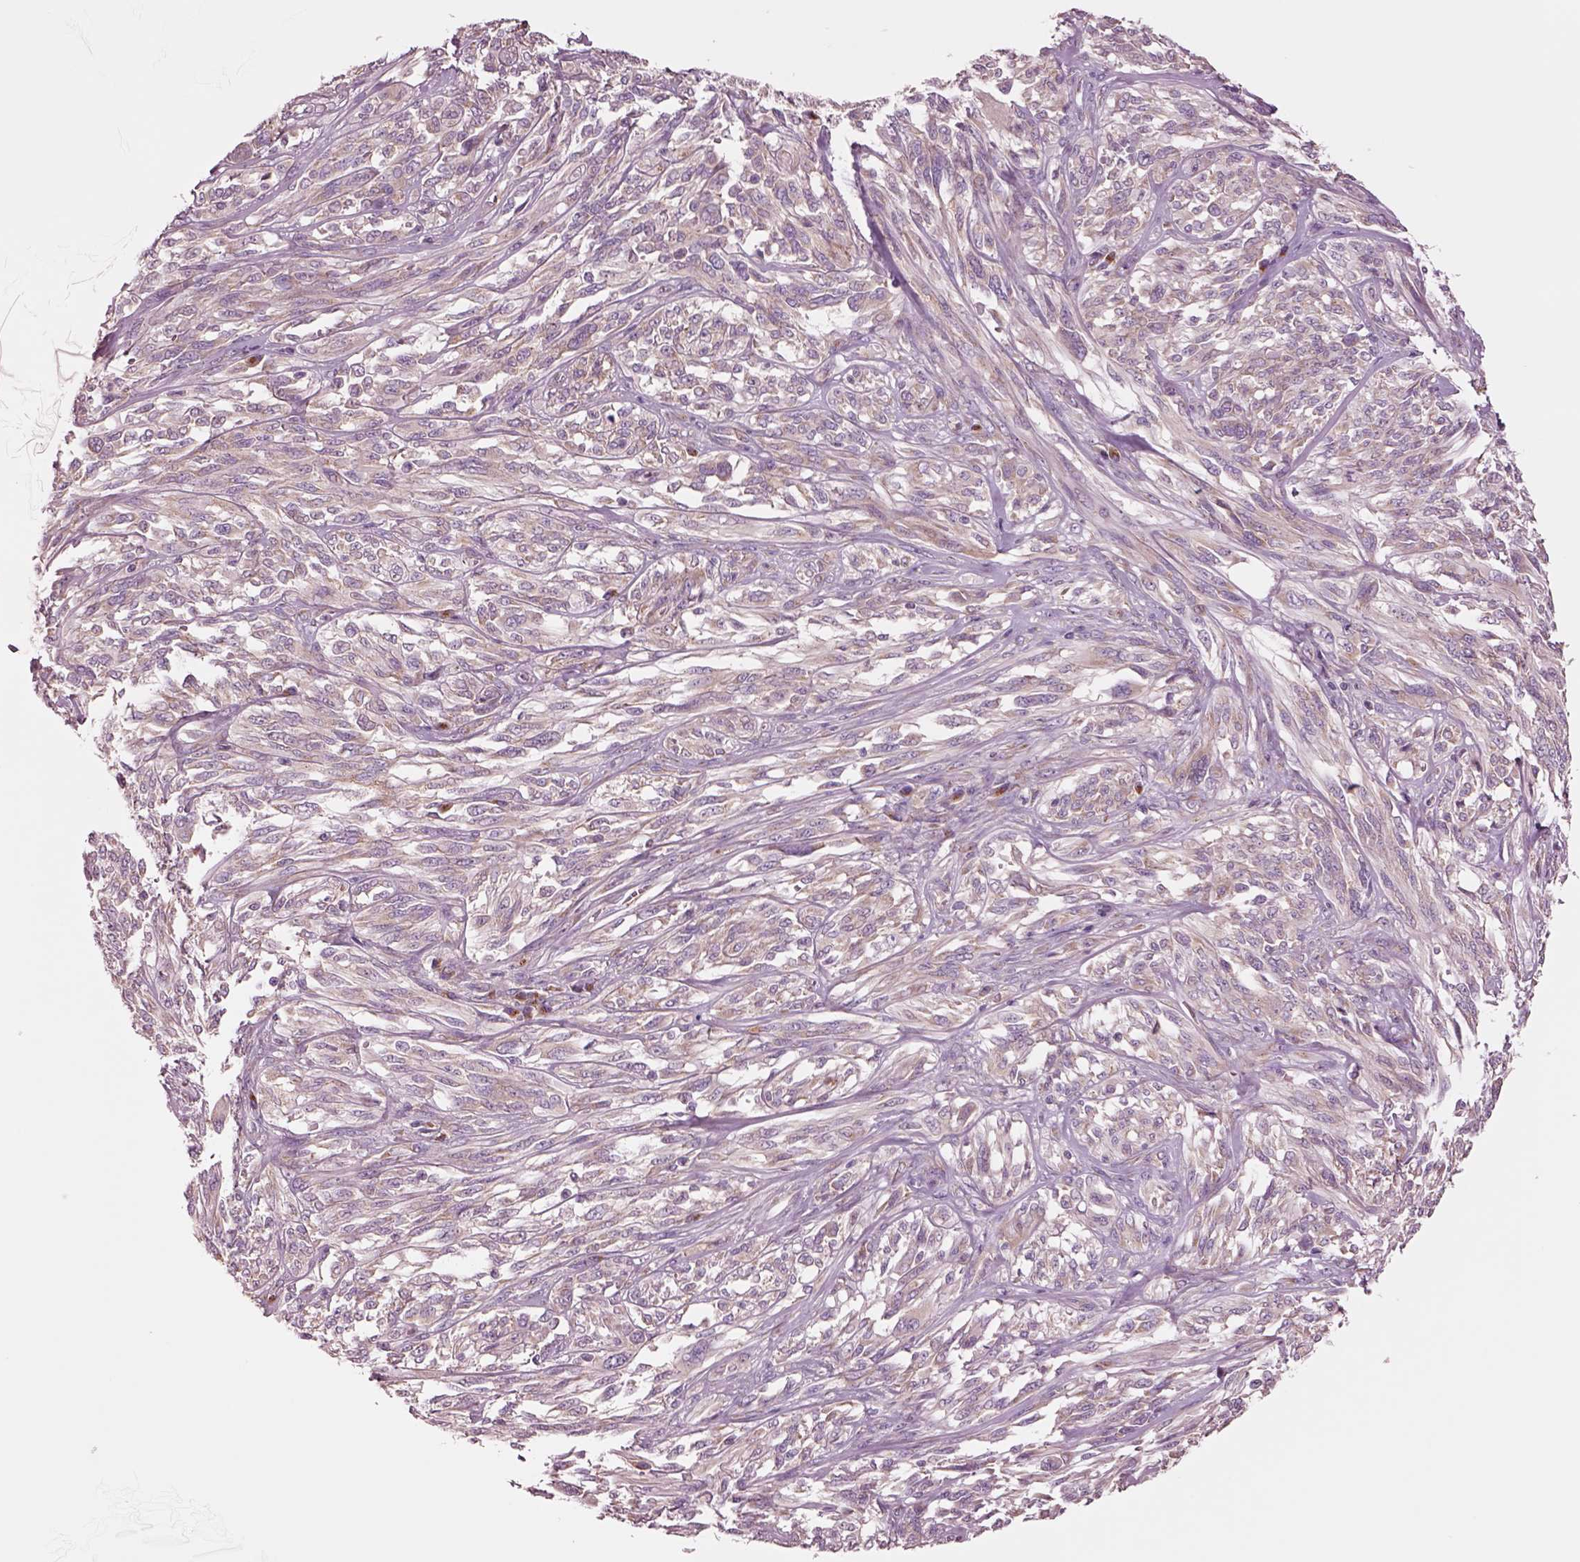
{"staining": {"intensity": "weak", "quantity": ">75%", "location": "cytoplasmic/membranous"}, "tissue": "melanoma", "cell_type": "Tumor cells", "image_type": "cancer", "snomed": [{"axis": "morphology", "description": "Malignant melanoma, NOS"}, {"axis": "topography", "description": "Skin"}], "caption": "Immunohistochemical staining of human melanoma demonstrates low levels of weak cytoplasmic/membranous positivity in approximately >75% of tumor cells.", "gene": "SEC23A", "patient": {"sex": "female", "age": 91}}